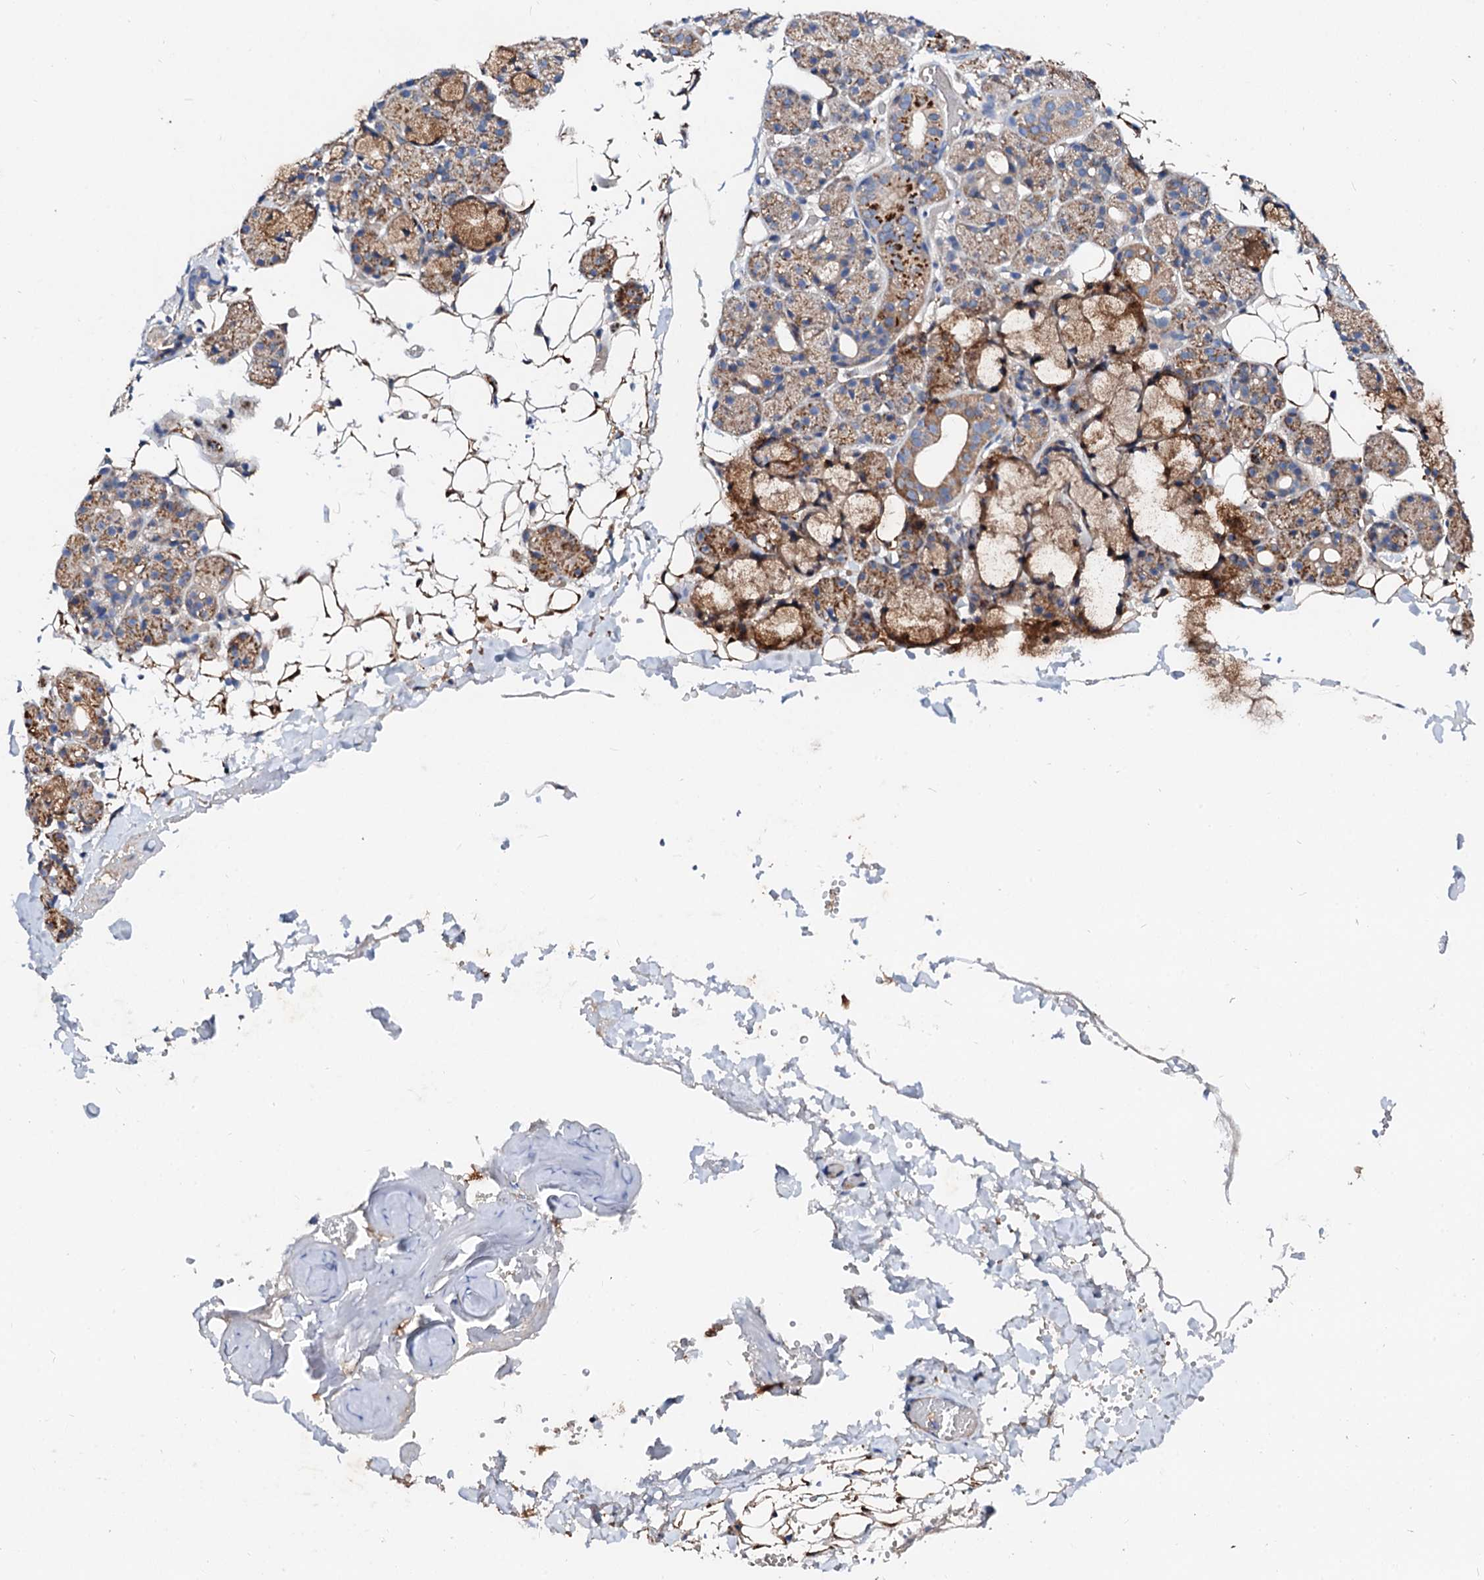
{"staining": {"intensity": "moderate", "quantity": "<25%", "location": "cytoplasmic/membranous"}, "tissue": "salivary gland", "cell_type": "Glandular cells", "image_type": "normal", "snomed": [{"axis": "morphology", "description": "Normal tissue, NOS"}, {"axis": "topography", "description": "Salivary gland"}], "caption": "Normal salivary gland reveals moderate cytoplasmic/membranous expression in approximately <25% of glandular cells The staining was performed using DAB (3,3'-diaminobenzidine), with brown indicating positive protein expression. Nuclei are stained blue with hematoxylin..", "gene": "FIBIN", "patient": {"sex": "male", "age": 63}}